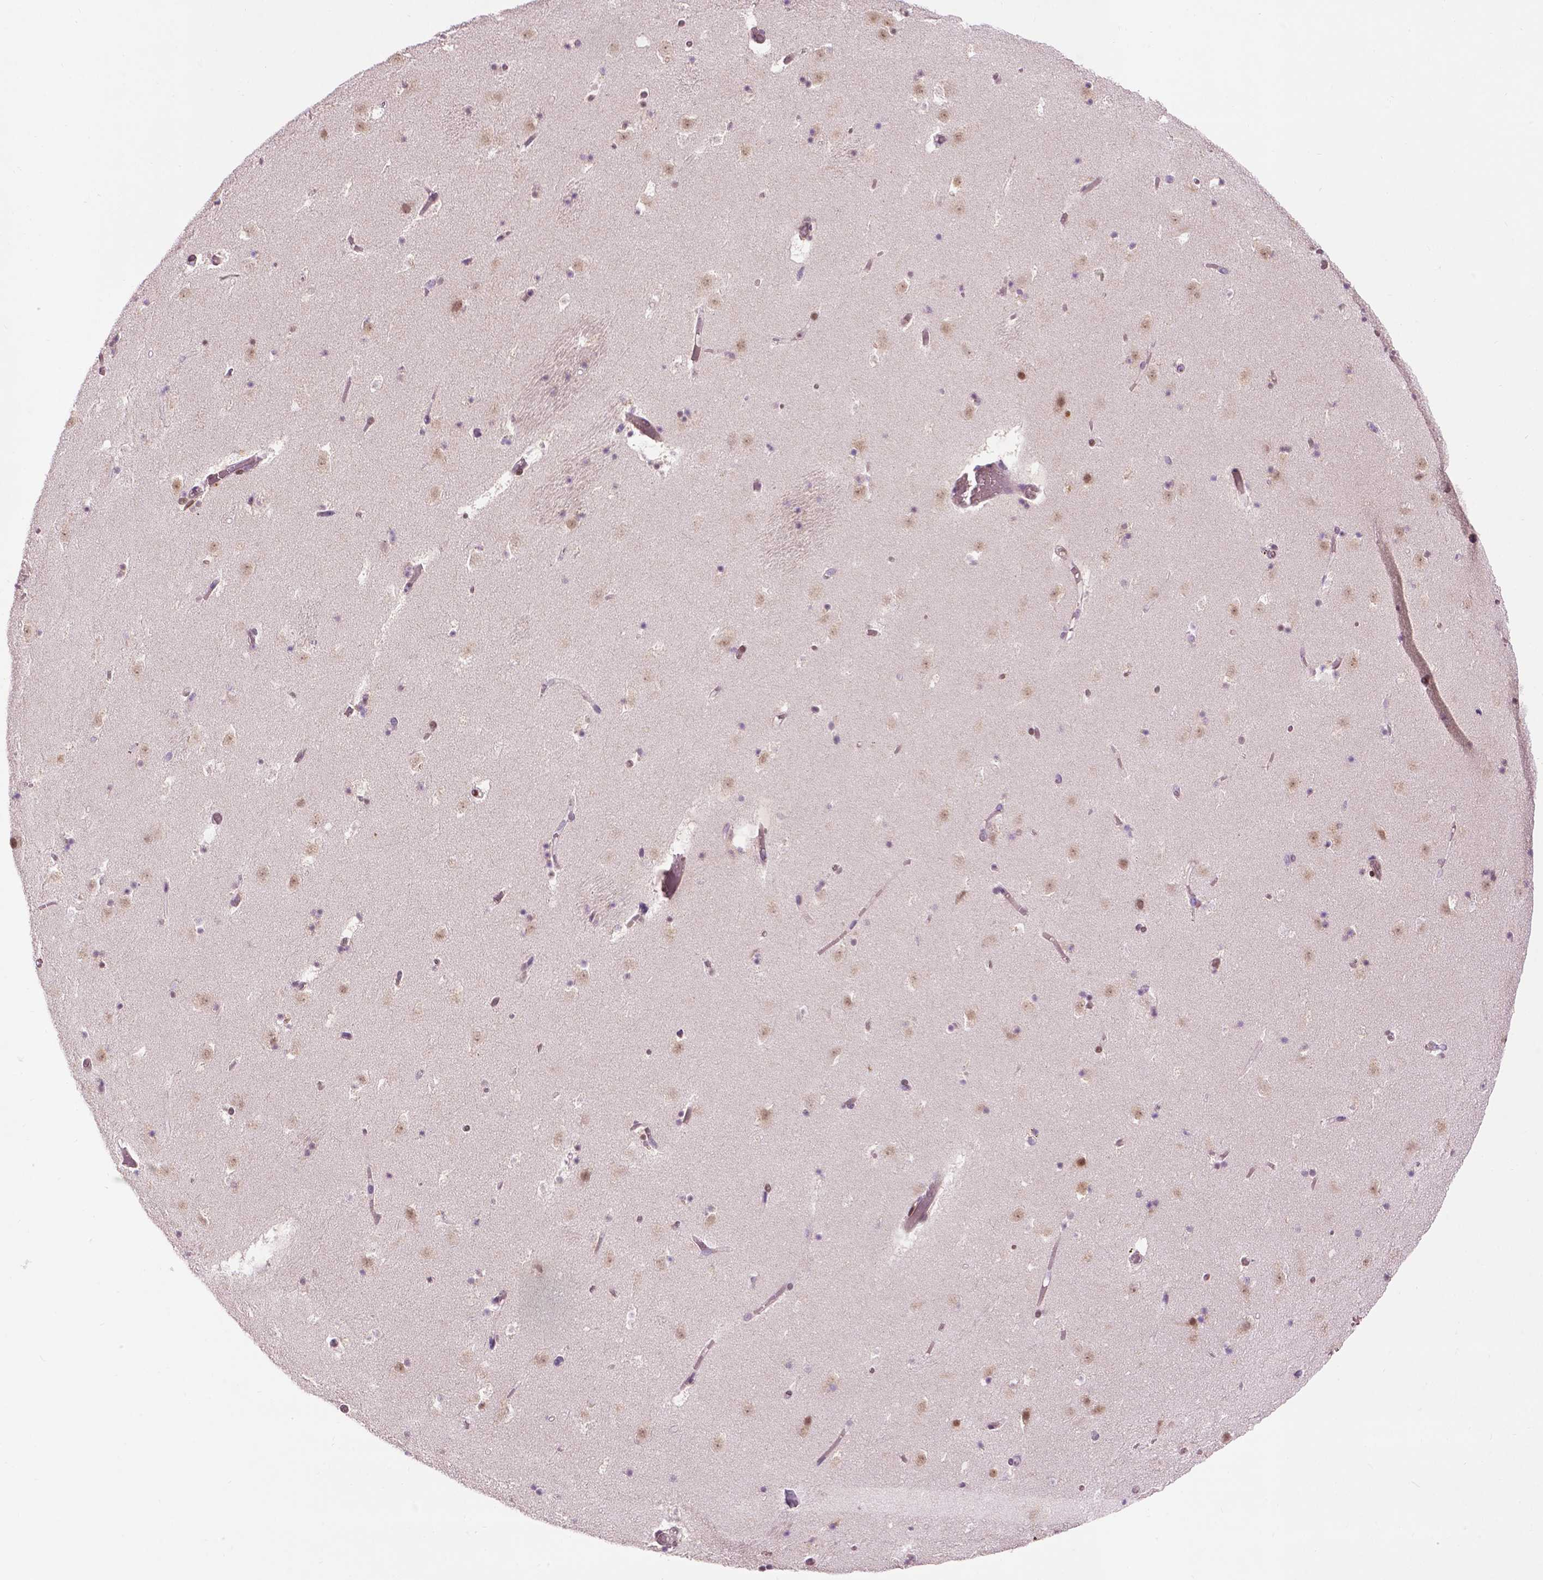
{"staining": {"intensity": "moderate", "quantity": "<25%", "location": "nuclear"}, "tissue": "caudate", "cell_type": "Glial cells", "image_type": "normal", "snomed": [{"axis": "morphology", "description": "Normal tissue, NOS"}, {"axis": "topography", "description": "Lateral ventricle wall"}], "caption": "Immunohistochemical staining of unremarkable human caudate displays moderate nuclear protein expression in about <25% of glial cells.", "gene": "ZNF41", "patient": {"sex": "female", "age": 42}}